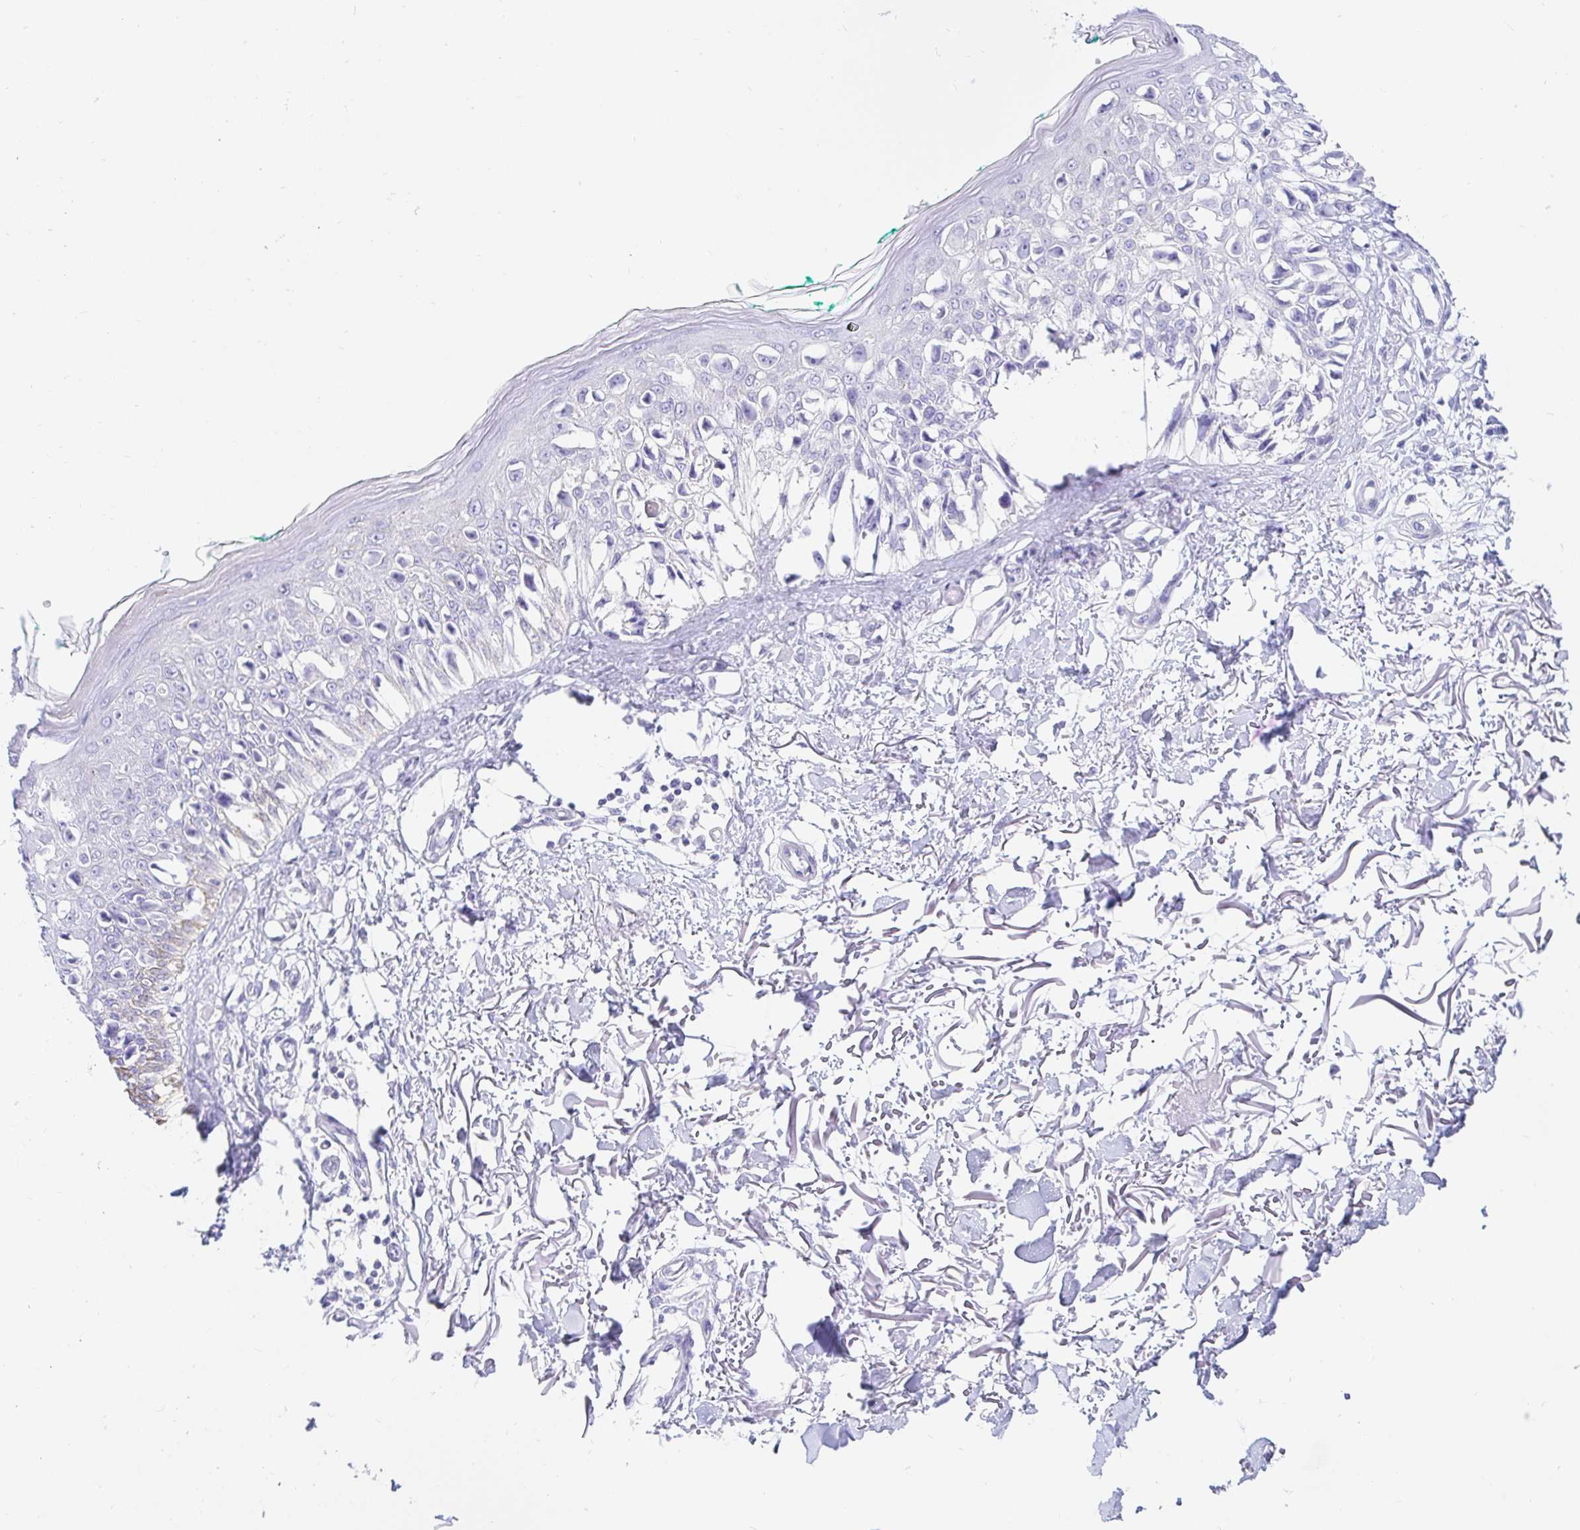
{"staining": {"intensity": "negative", "quantity": "none", "location": "none"}, "tissue": "melanoma", "cell_type": "Tumor cells", "image_type": "cancer", "snomed": [{"axis": "morphology", "description": "Malignant melanoma, NOS"}, {"axis": "topography", "description": "Skin"}], "caption": "This micrograph is of malignant melanoma stained with IHC to label a protein in brown with the nuclei are counter-stained blue. There is no positivity in tumor cells.", "gene": "NR2E1", "patient": {"sex": "male", "age": 73}}